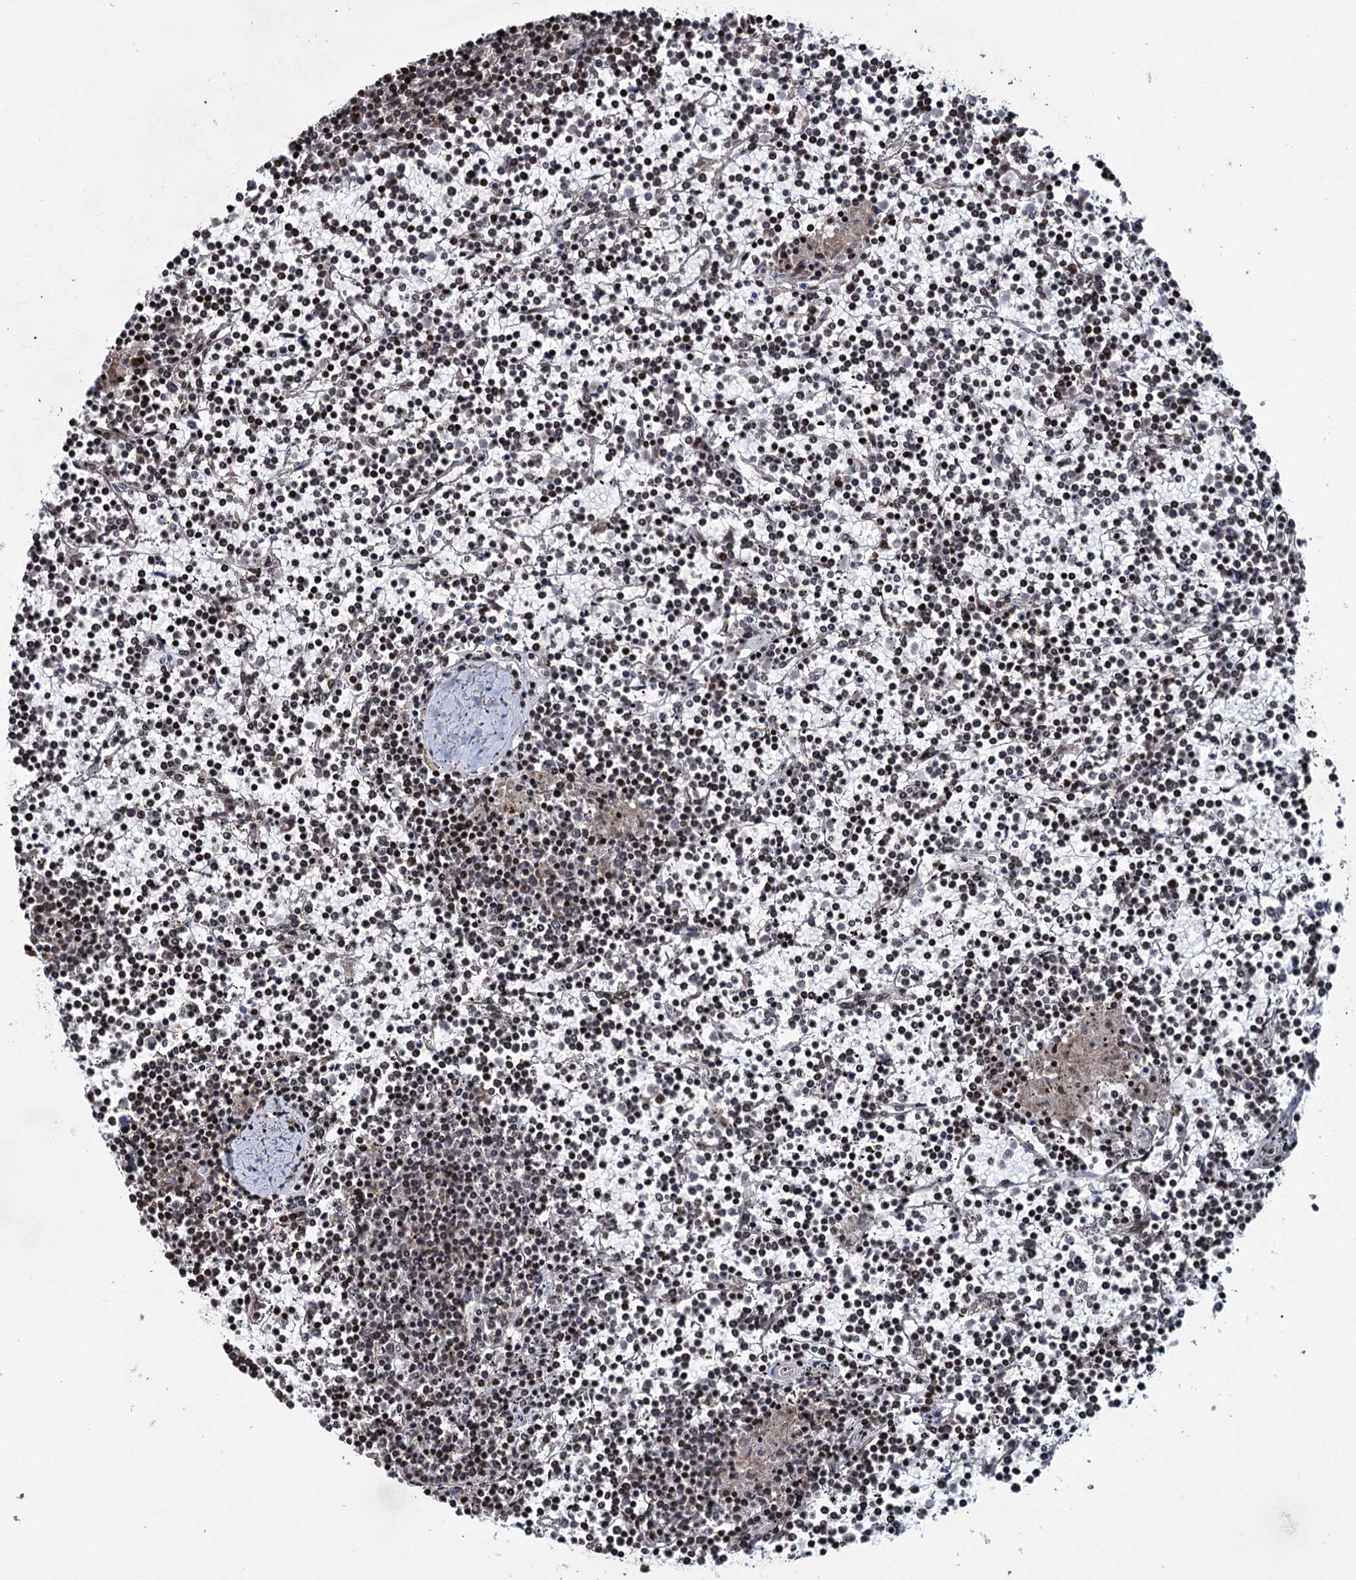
{"staining": {"intensity": "moderate", "quantity": "25%-75%", "location": "nuclear"}, "tissue": "lymphoma", "cell_type": "Tumor cells", "image_type": "cancer", "snomed": [{"axis": "morphology", "description": "Malignant lymphoma, non-Hodgkin's type, Low grade"}, {"axis": "topography", "description": "Spleen"}], "caption": "There is medium levels of moderate nuclear positivity in tumor cells of low-grade malignant lymphoma, non-Hodgkin's type, as demonstrated by immunohistochemical staining (brown color).", "gene": "EYA4", "patient": {"sex": "female", "age": 19}}